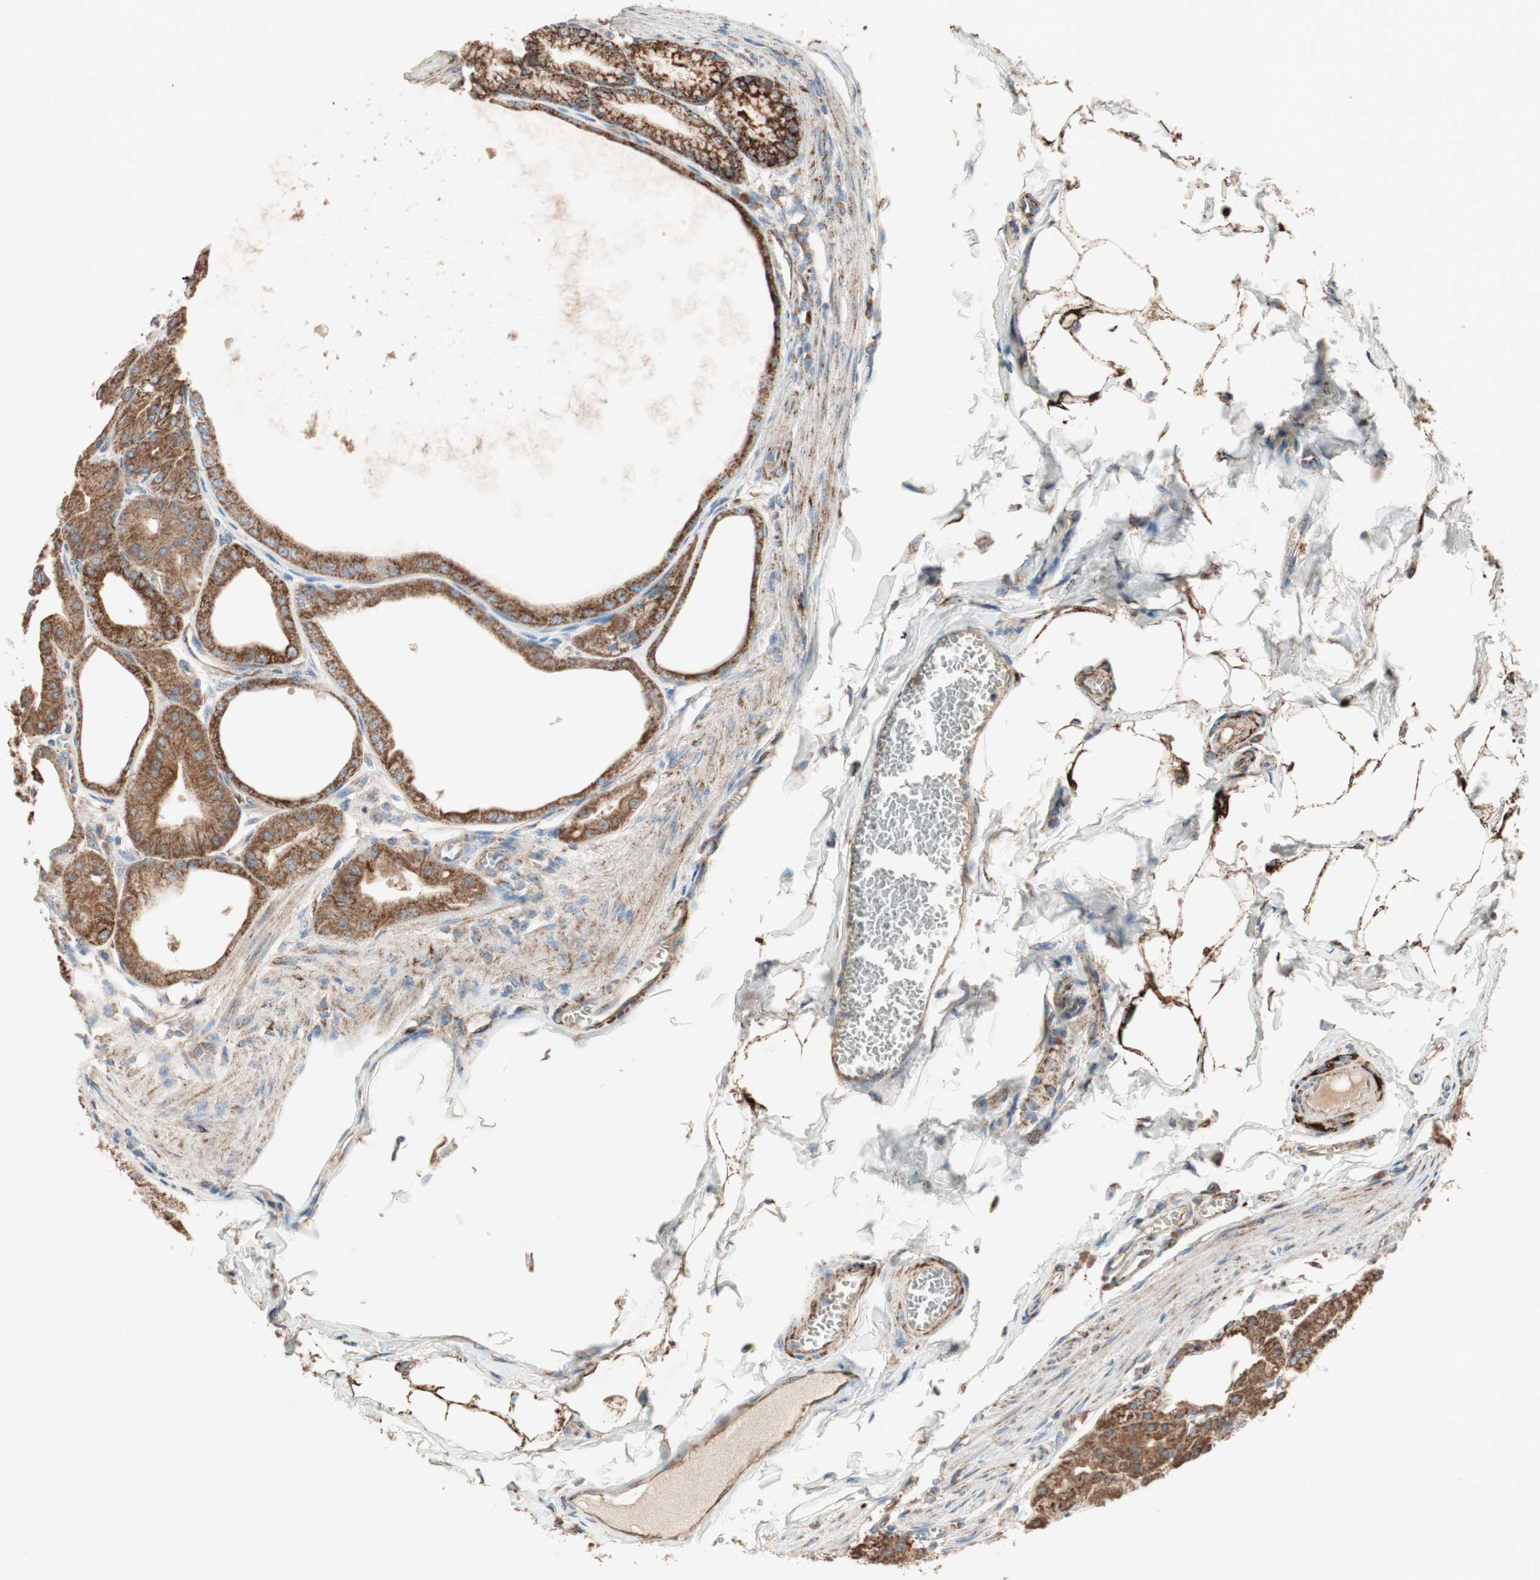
{"staining": {"intensity": "strong", "quantity": ">75%", "location": "cytoplasmic/membranous"}, "tissue": "stomach", "cell_type": "Glandular cells", "image_type": "normal", "snomed": [{"axis": "morphology", "description": "Normal tissue, NOS"}, {"axis": "topography", "description": "Stomach, lower"}], "caption": "IHC histopathology image of unremarkable human stomach stained for a protein (brown), which demonstrates high levels of strong cytoplasmic/membranous positivity in about >75% of glandular cells.", "gene": "CC2D1A", "patient": {"sex": "male", "age": 71}}